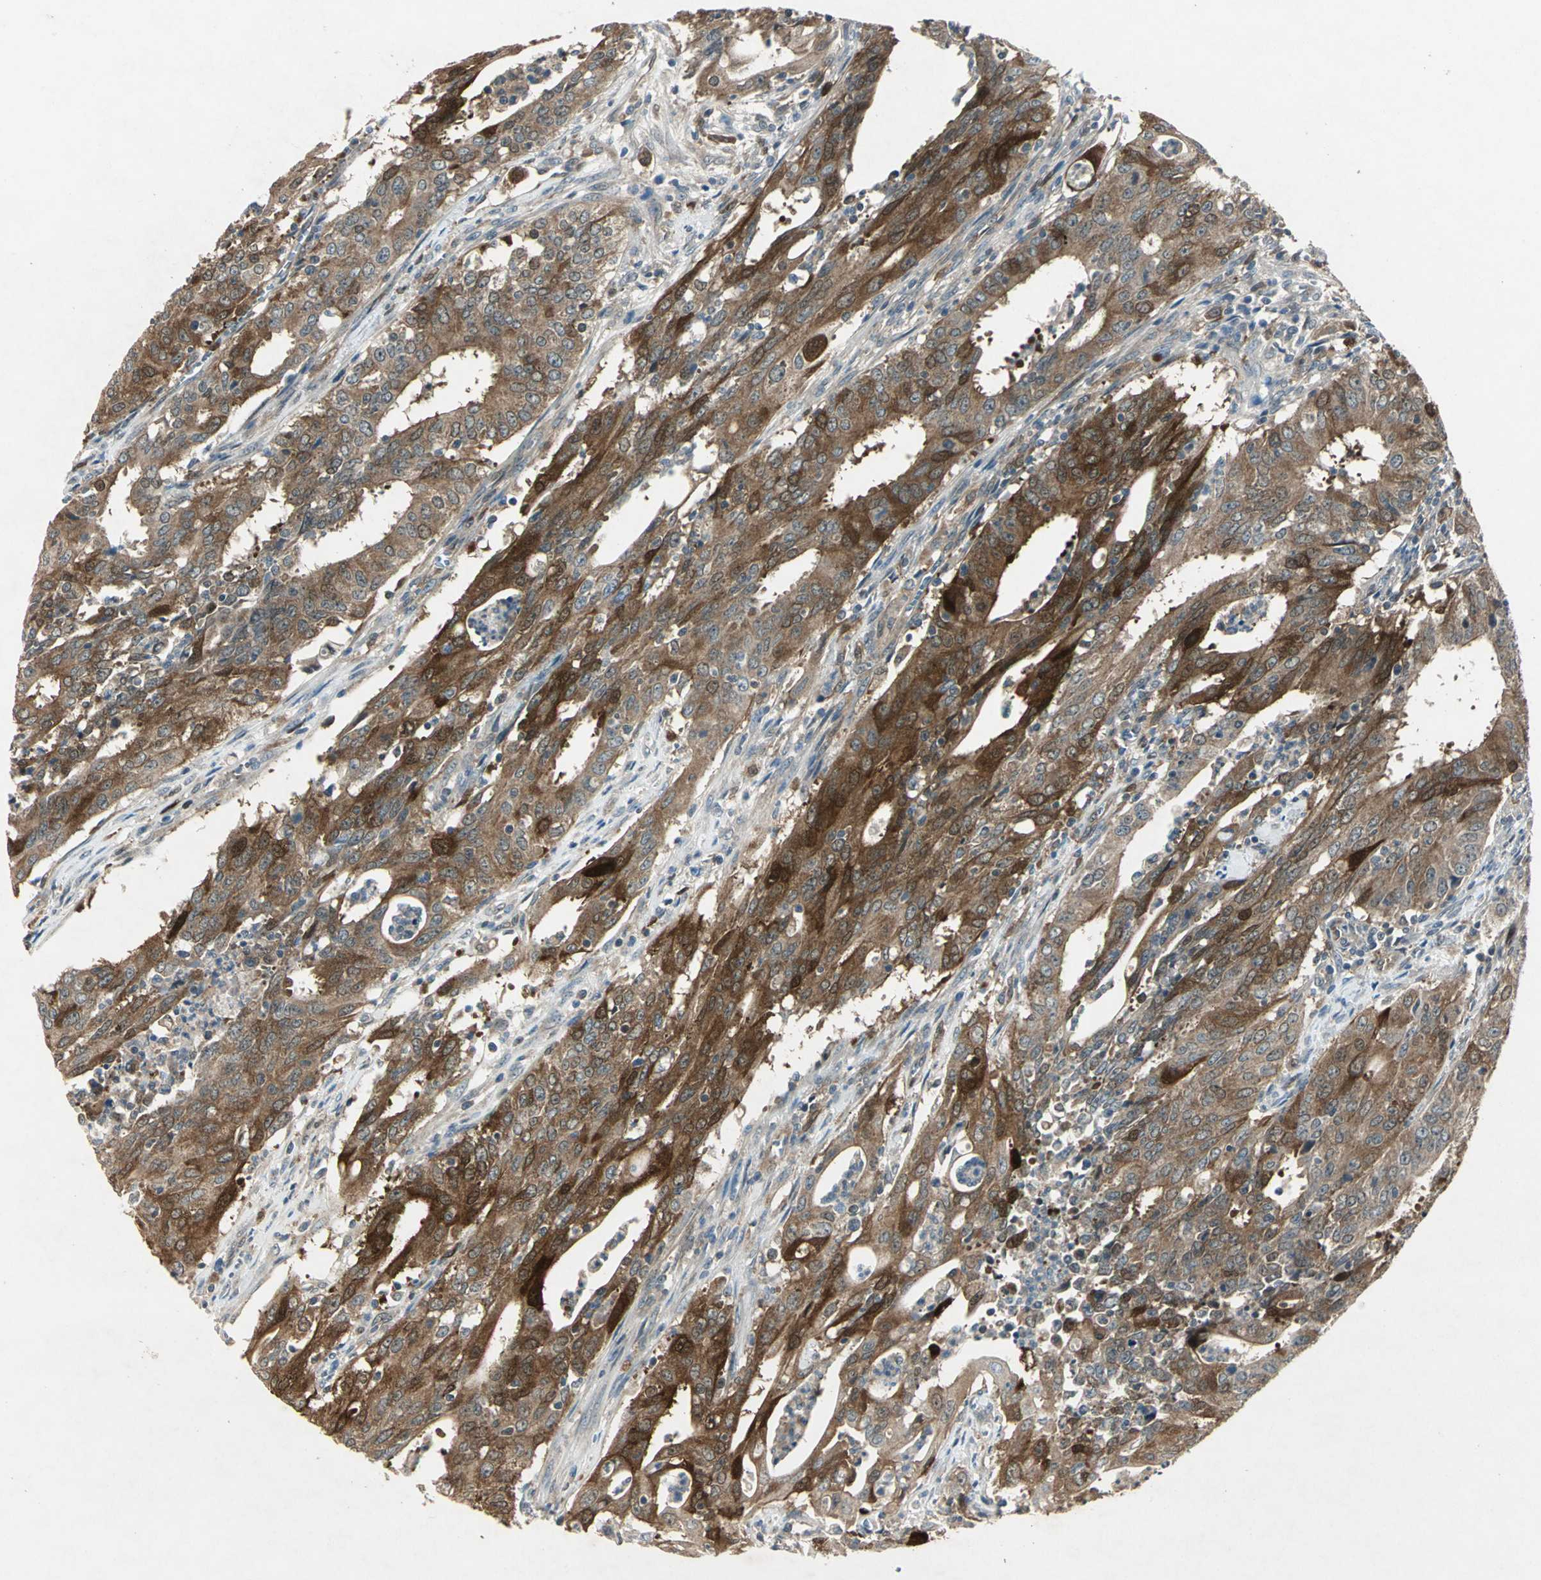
{"staining": {"intensity": "moderate", "quantity": ">75%", "location": "cytoplasmic/membranous"}, "tissue": "cervical cancer", "cell_type": "Tumor cells", "image_type": "cancer", "snomed": [{"axis": "morphology", "description": "Adenocarcinoma, NOS"}, {"axis": "topography", "description": "Cervix"}], "caption": "Protein expression analysis of human cervical adenocarcinoma reveals moderate cytoplasmic/membranous staining in about >75% of tumor cells.", "gene": "RRM2B", "patient": {"sex": "female", "age": 44}}